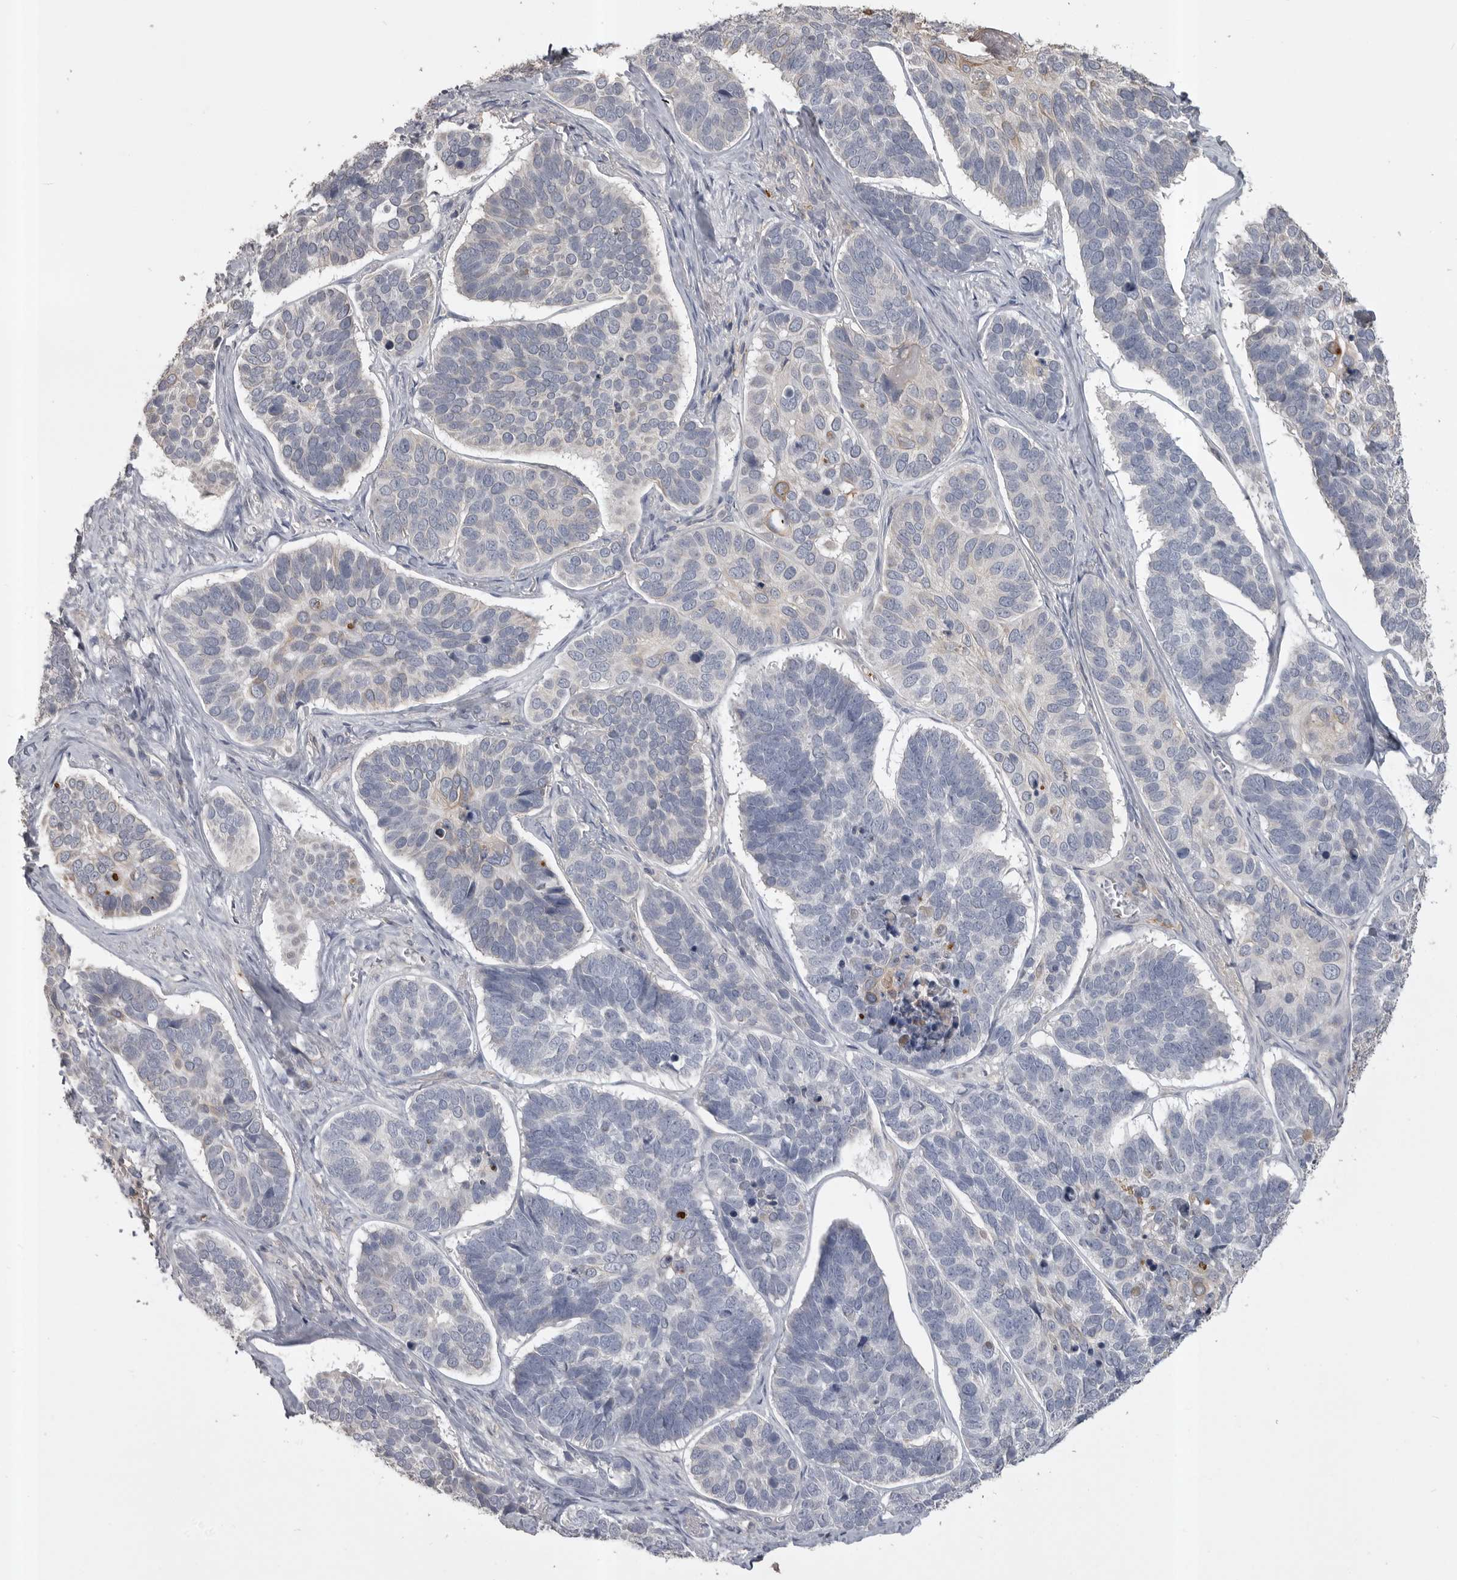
{"staining": {"intensity": "negative", "quantity": "none", "location": "none"}, "tissue": "skin cancer", "cell_type": "Tumor cells", "image_type": "cancer", "snomed": [{"axis": "morphology", "description": "Basal cell carcinoma"}, {"axis": "topography", "description": "Skin"}], "caption": "A micrograph of human skin basal cell carcinoma is negative for staining in tumor cells.", "gene": "CMTM6", "patient": {"sex": "male", "age": 62}}